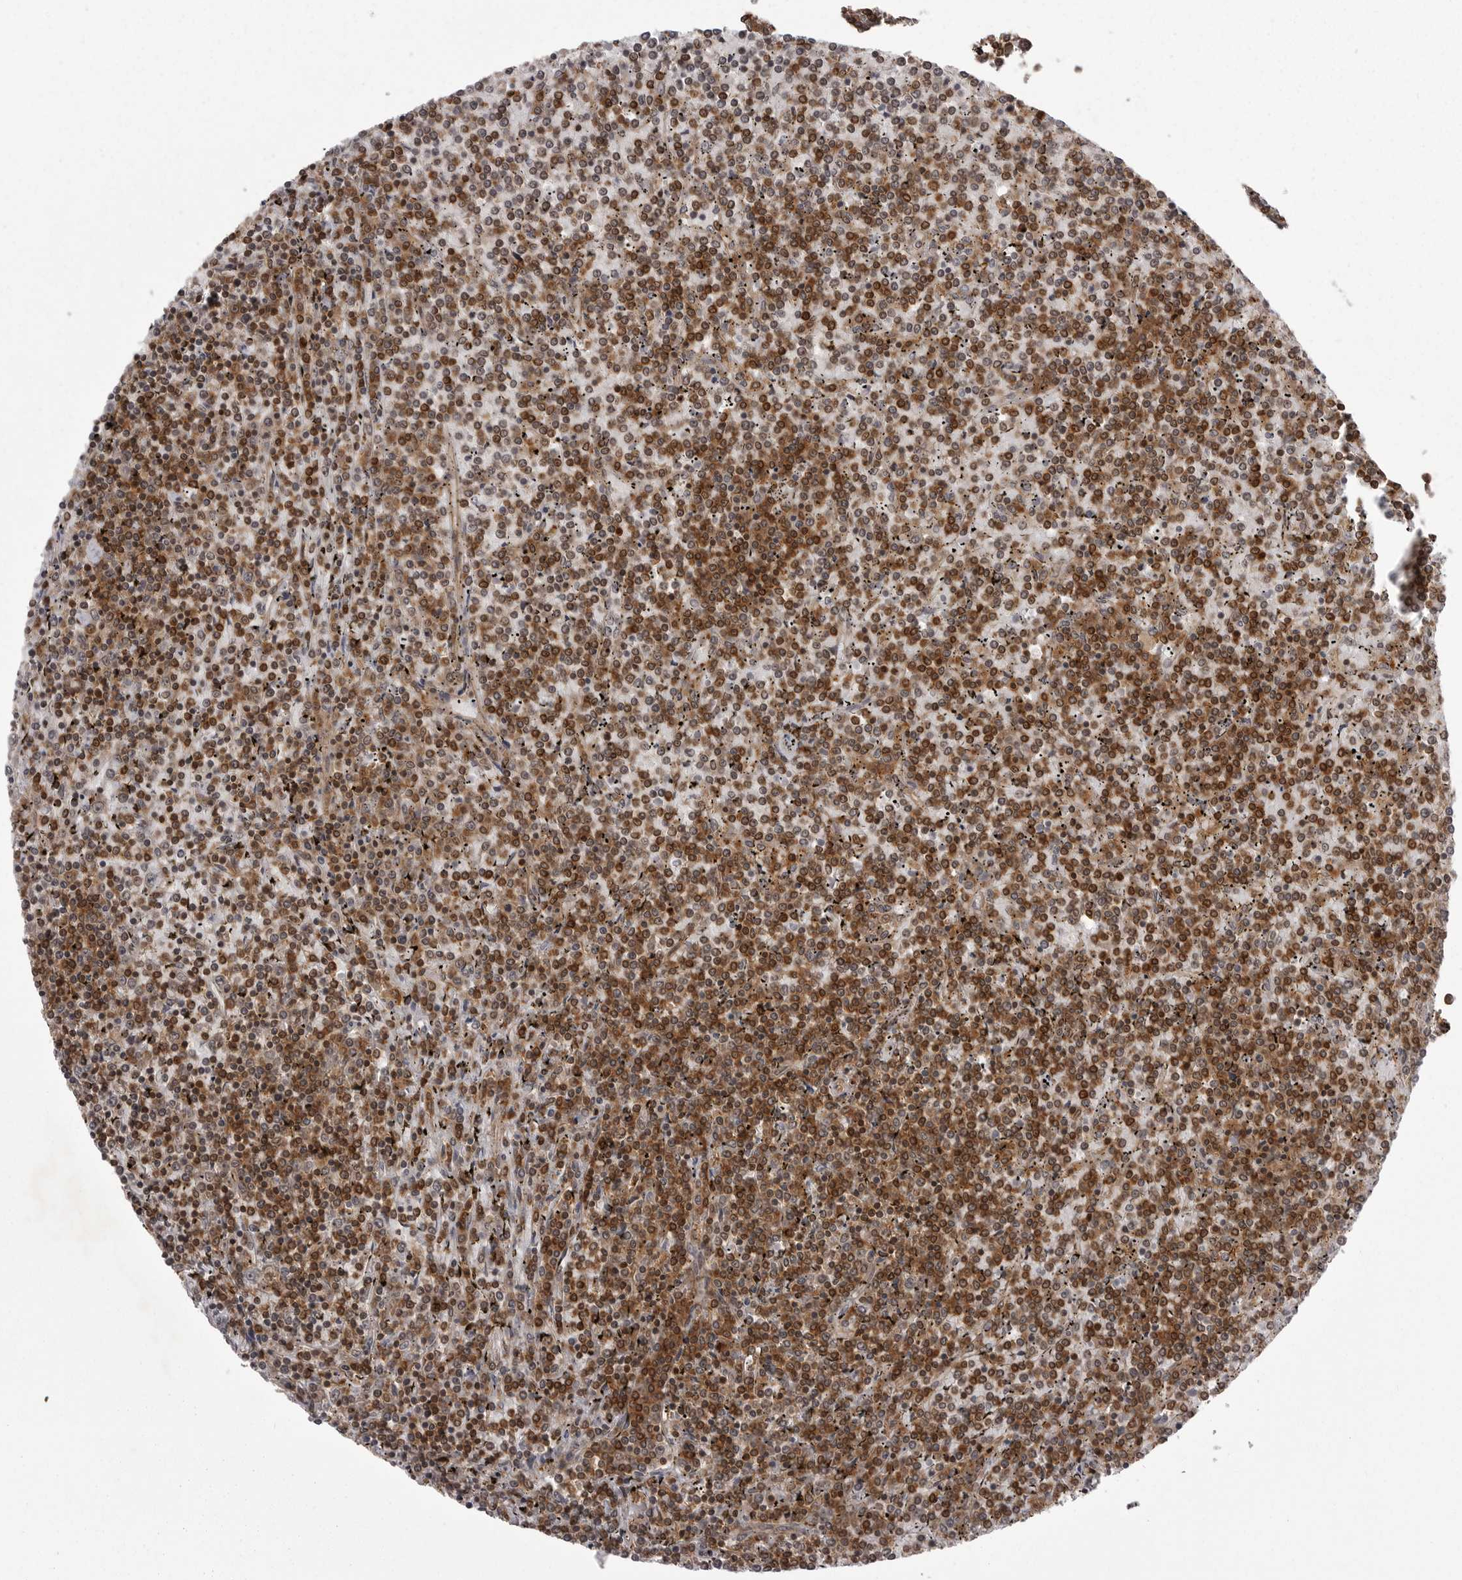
{"staining": {"intensity": "strong", "quantity": ">75%", "location": "cytoplasmic/membranous"}, "tissue": "lymphoma", "cell_type": "Tumor cells", "image_type": "cancer", "snomed": [{"axis": "morphology", "description": "Malignant lymphoma, non-Hodgkin's type, Low grade"}, {"axis": "topography", "description": "Spleen"}], "caption": "Strong cytoplasmic/membranous expression for a protein is present in approximately >75% of tumor cells of malignant lymphoma, non-Hodgkin's type (low-grade) using immunohistochemistry.", "gene": "STK24", "patient": {"sex": "female", "age": 19}}